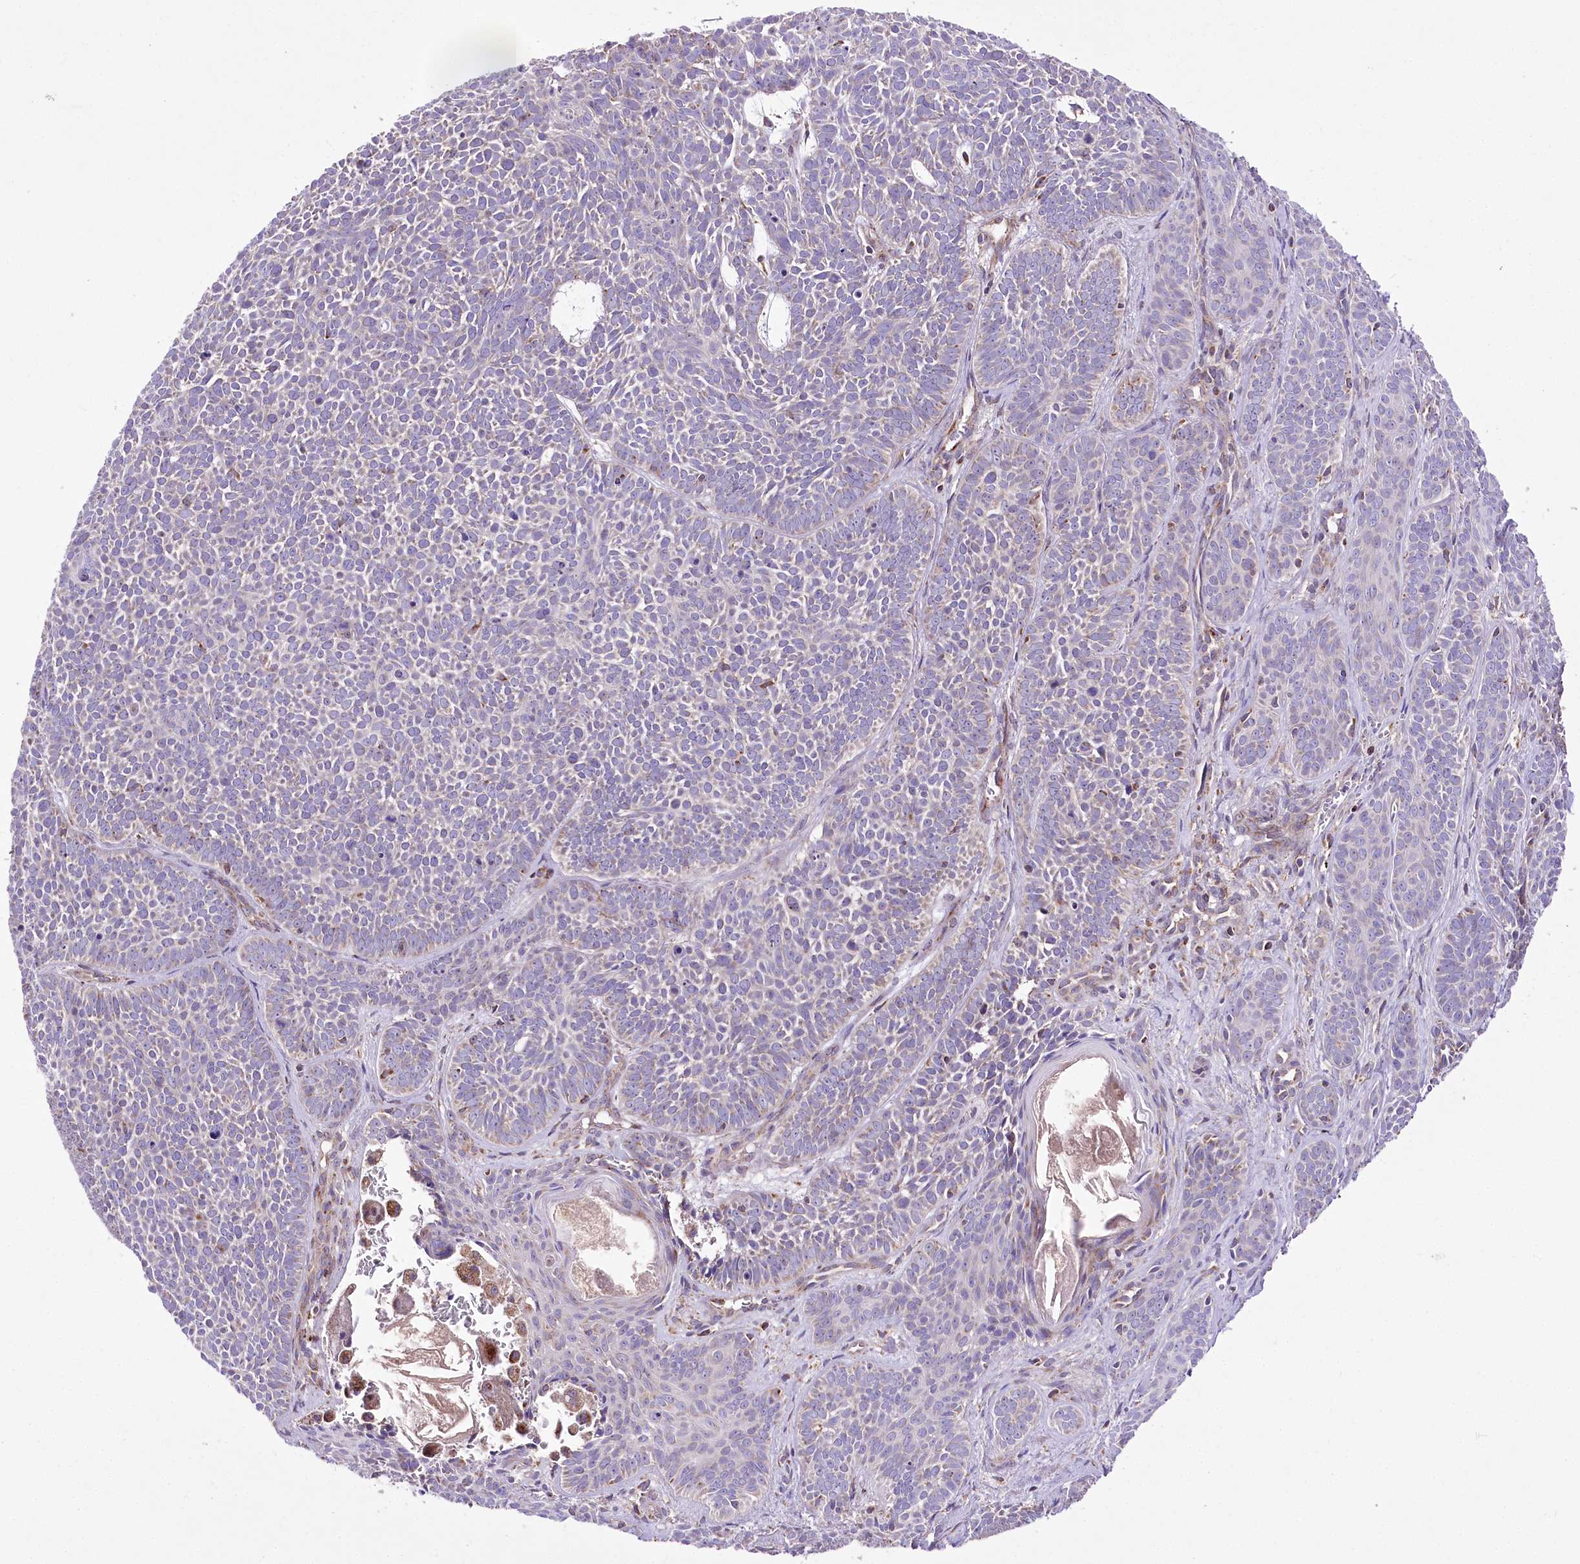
{"staining": {"intensity": "negative", "quantity": "none", "location": "none"}, "tissue": "skin cancer", "cell_type": "Tumor cells", "image_type": "cancer", "snomed": [{"axis": "morphology", "description": "Basal cell carcinoma"}, {"axis": "topography", "description": "Skin"}], "caption": "The image shows no significant positivity in tumor cells of skin cancer. (DAB (3,3'-diaminobenzidine) immunohistochemistry with hematoxylin counter stain).", "gene": "ATE1", "patient": {"sex": "male", "age": 85}}